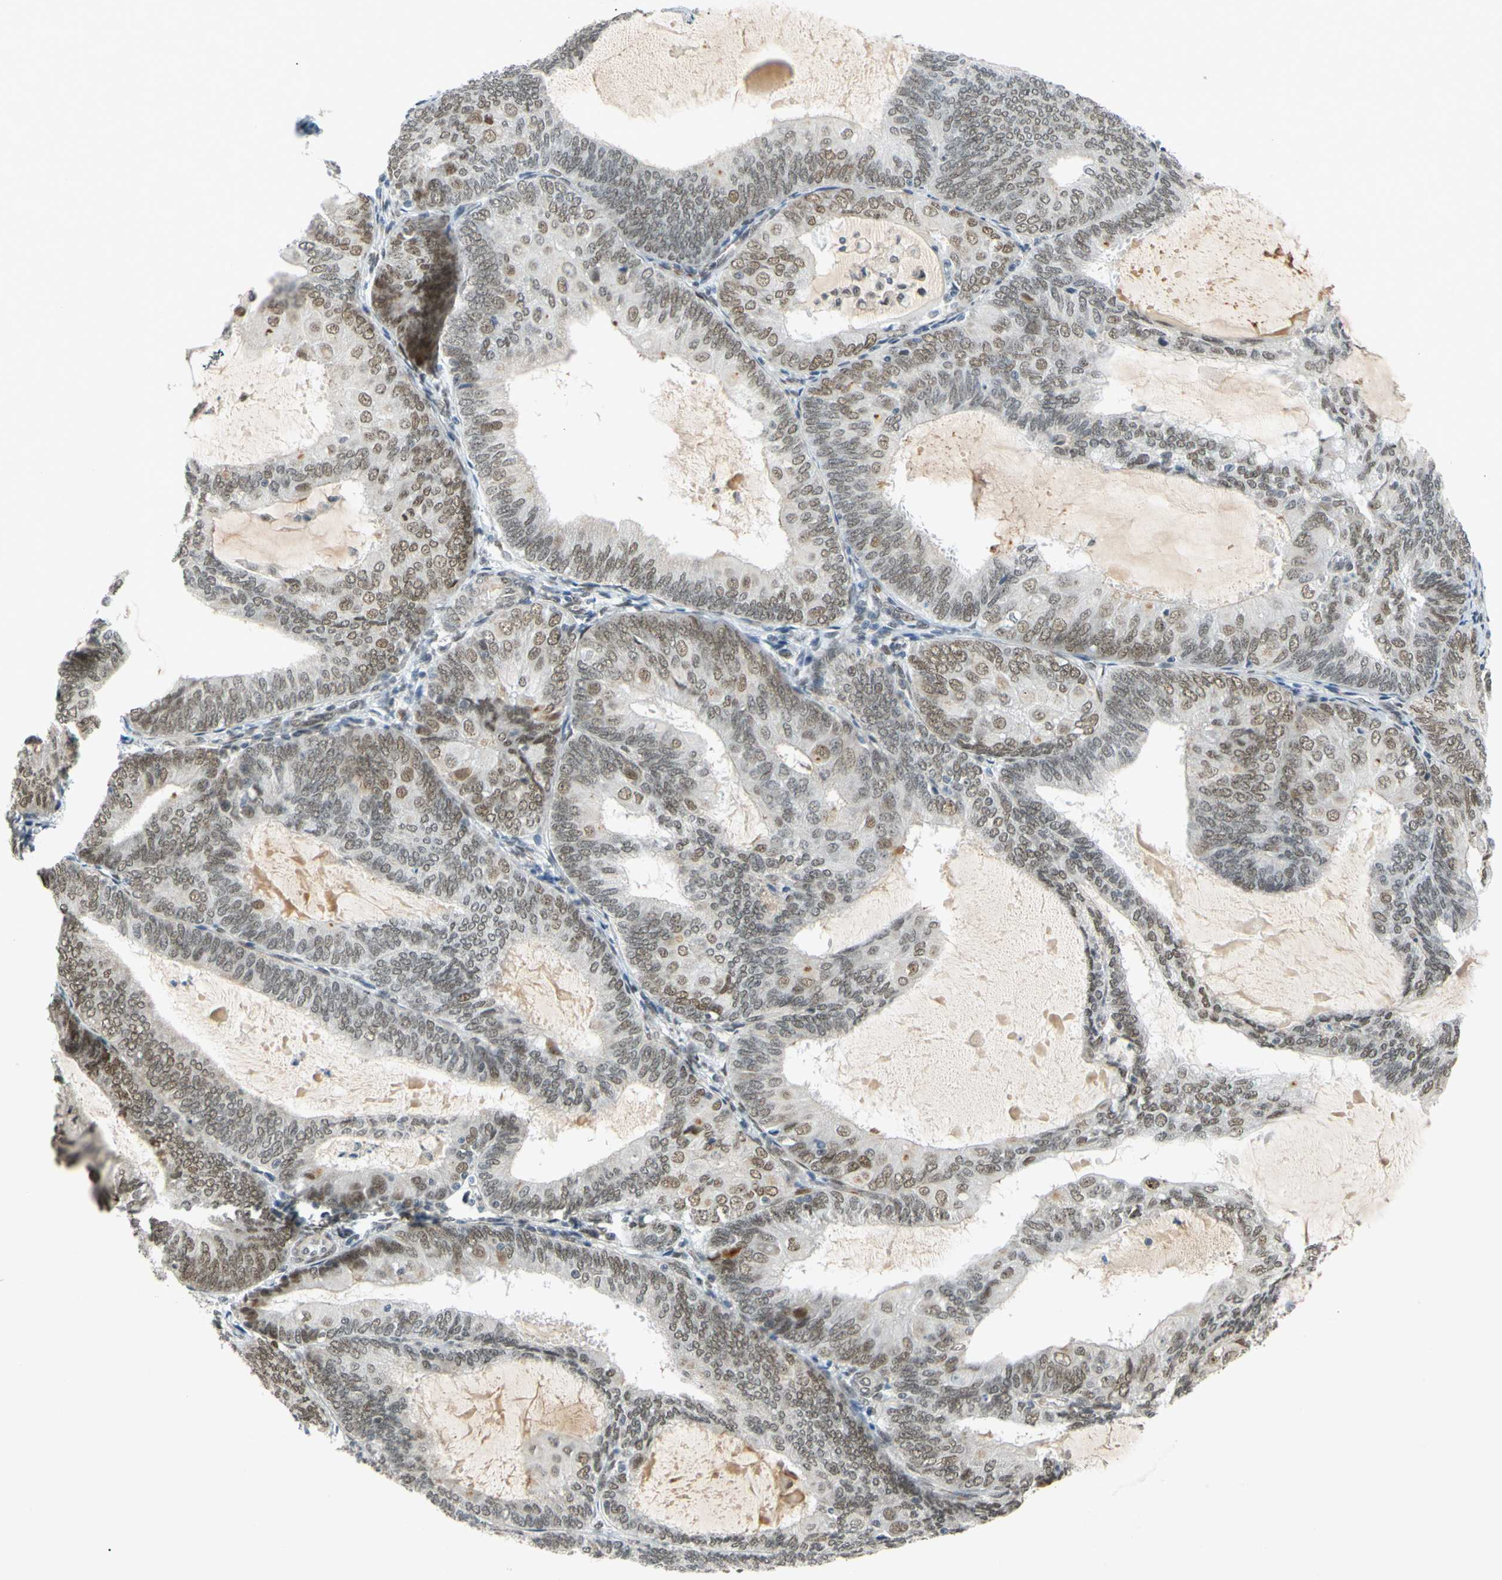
{"staining": {"intensity": "moderate", "quantity": ">75%", "location": "nuclear"}, "tissue": "endometrial cancer", "cell_type": "Tumor cells", "image_type": "cancer", "snomed": [{"axis": "morphology", "description": "Adenocarcinoma, NOS"}, {"axis": "topography", "description": "Endometrium"}], "caption": "Endometrial cancer (adenocarcinoma) stained with a protein marker displays moderate staining in tumor cells.", "gene": "POGZ", "patient": {"sex": "female", "age": 81}}